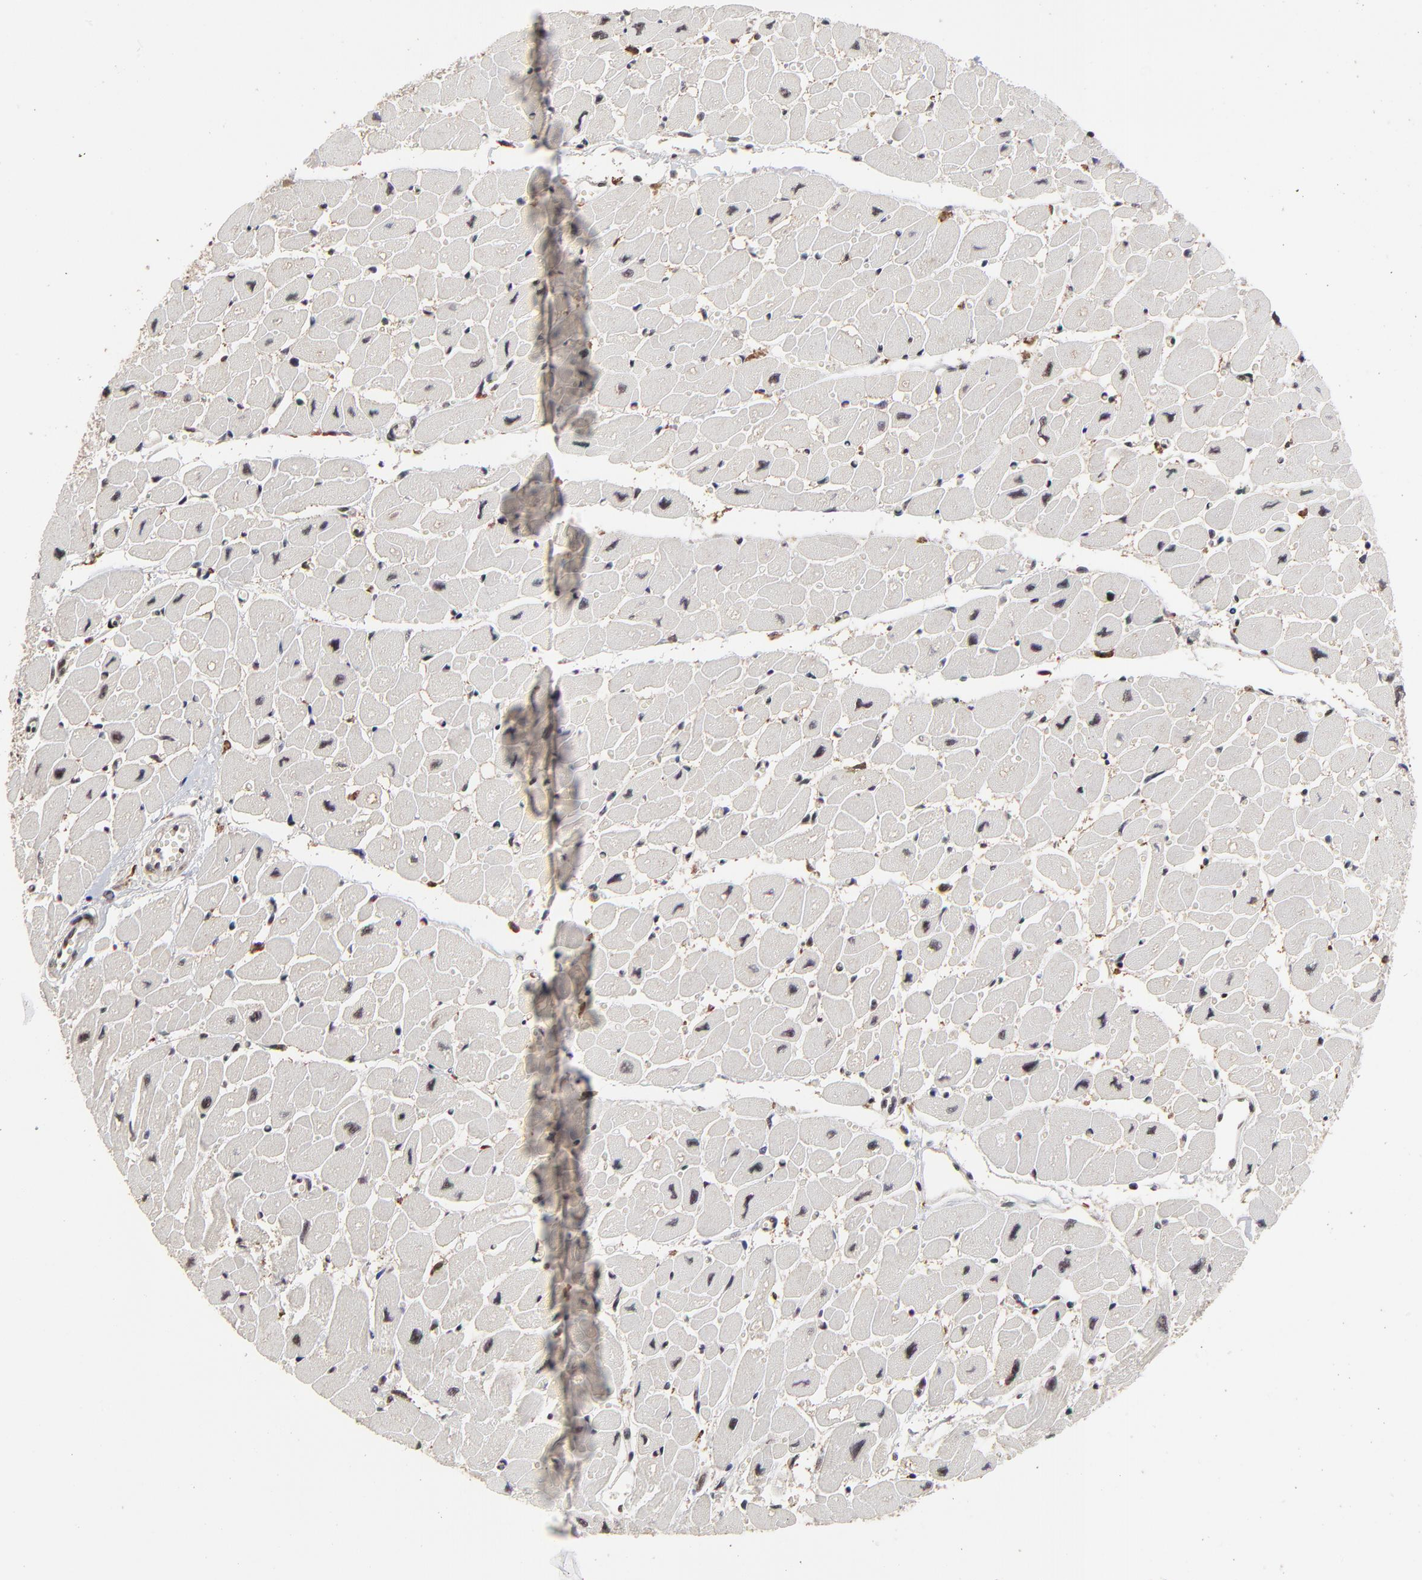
{"staining": {"intensity": "moderate", "quantity": ">75%", "location": "nuclear"}, "tissue": "heart muscle", "cell_type": "Cardiomyocytes", "image_type": "normal", "snomed": [{"axis": "morphology", "description": "Normal tissue, NOS"}, {"axis": "topography", "description": "Heart"}], "caption": "Brown immunohistochemical staining in benign human heart muscle demonstrates moderate nuclear expression in approximately >75% of cardiomyocytes.", "gene": "RBM22", "patient": {"sex": "female", "age": 54}}